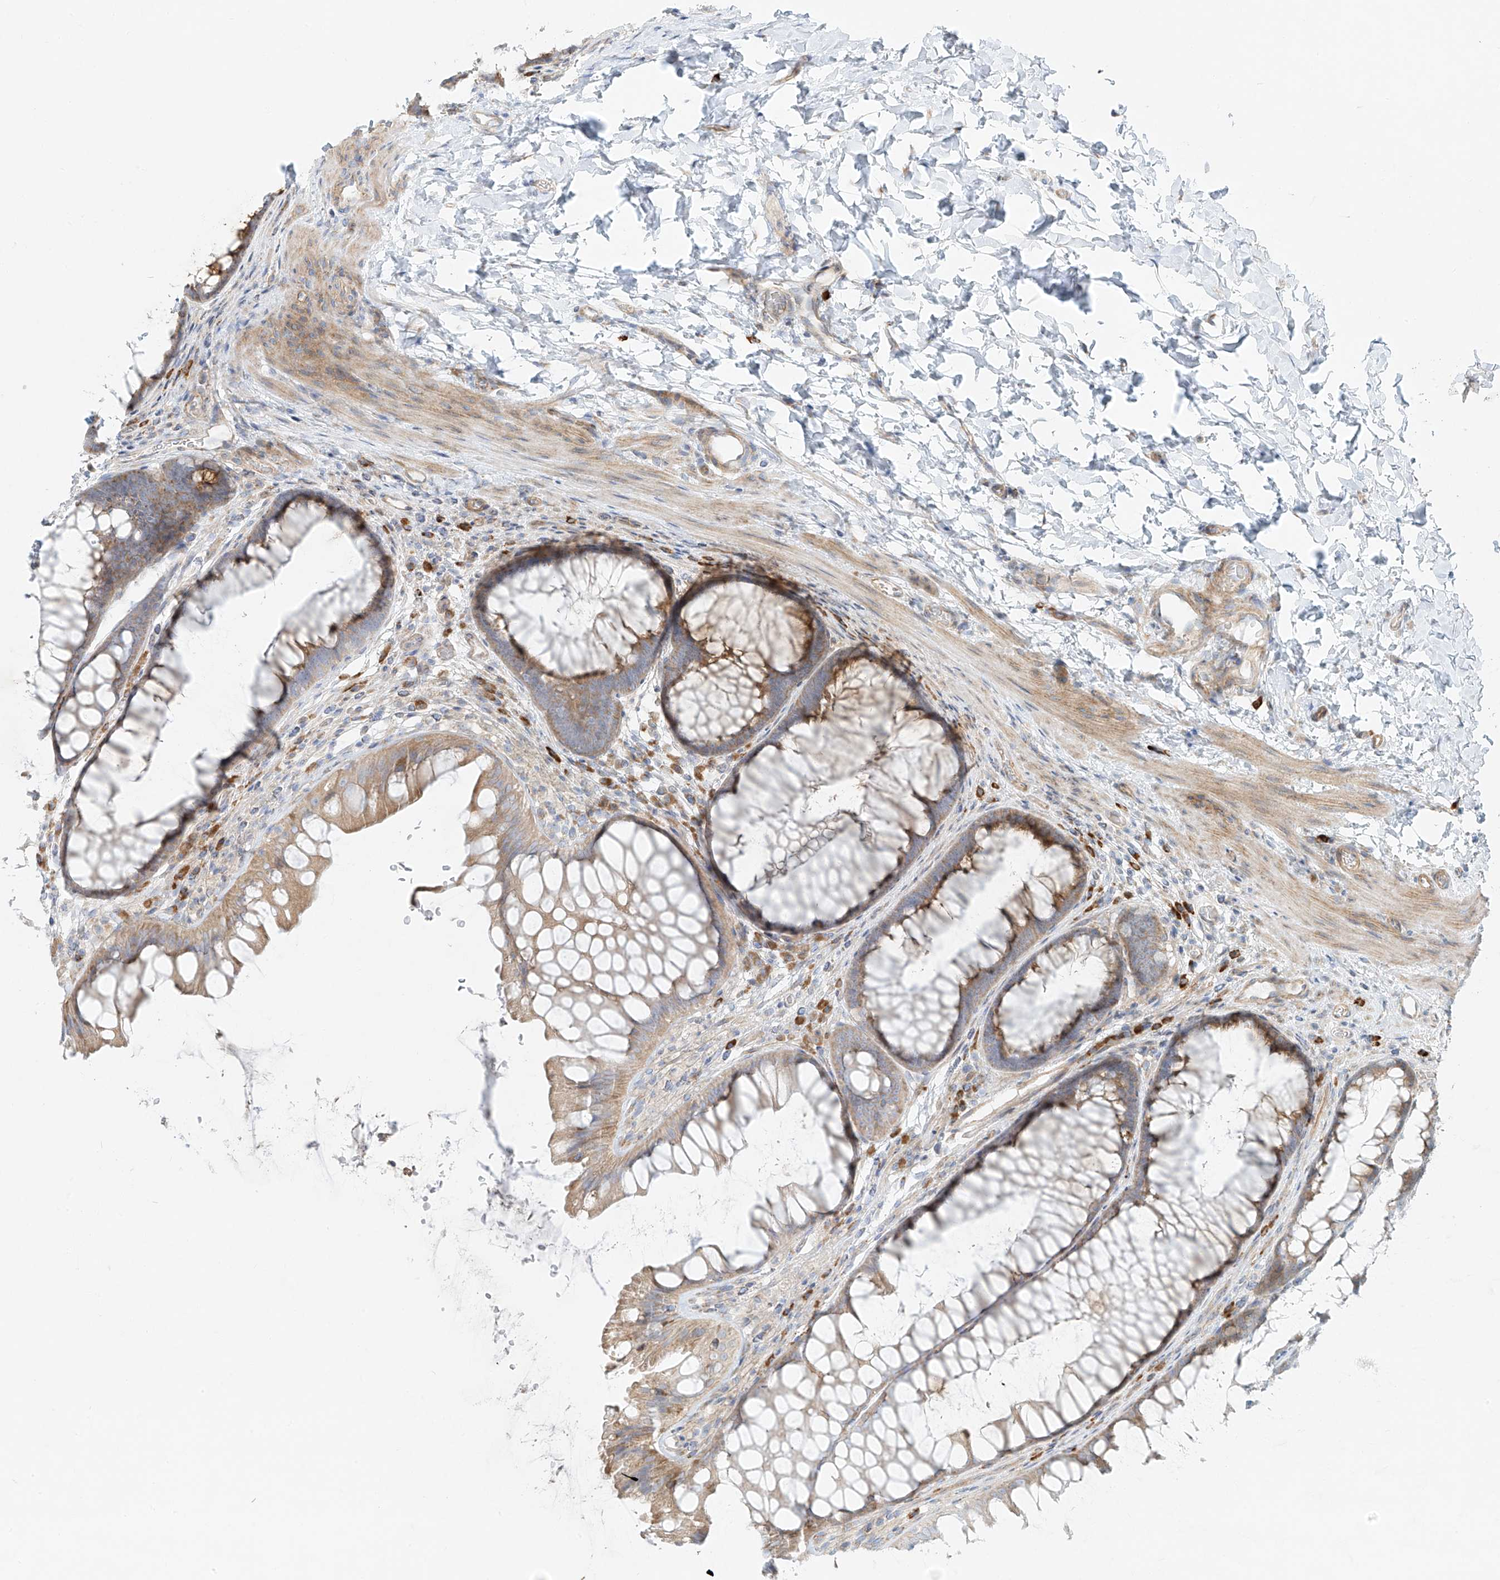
{"staining": {"intensity": "negative", "quantity": "none", "location": "none"}, "tissue": "colon", "cell_type": "Endothelial cells", "image_type": "normal", "snomed": [{"axis": "morphology", "description": "Normal tissue, NOS"}, {"axis": "topography", "description": "Colon"}], "caption": "DAB (3,3'-diaminobenzidine) immunohistochemical staining of normal human colon reveals no significant staining in endothelial cells.", "gene": "EIPR1", "patient": {"sex": "female", "age": 62}}